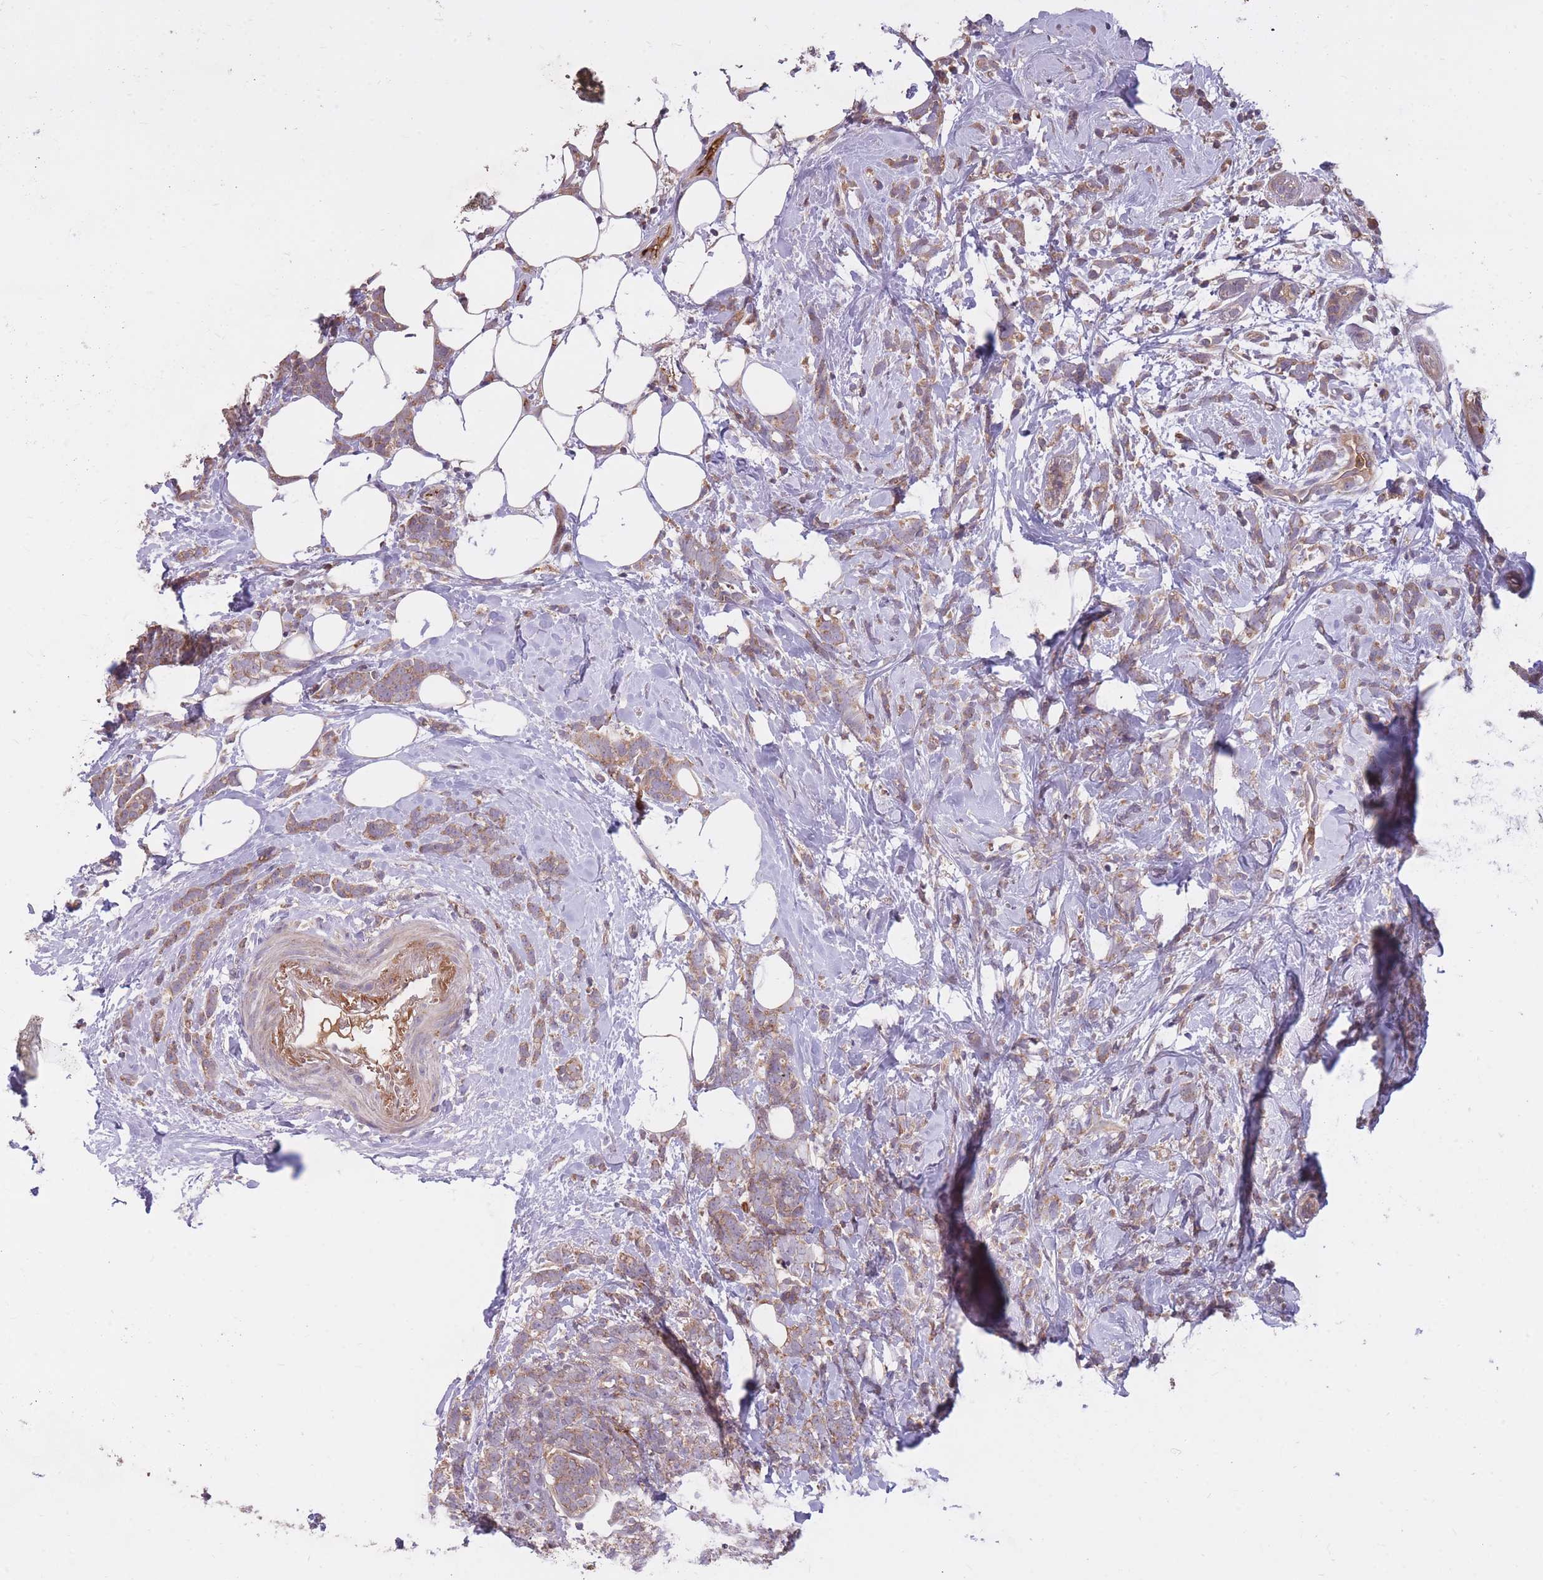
{"staining": {"intensity": "weak", "quantity": ">75%", "location": "cytoplasmic/membranous"}, "tissue": "breast cancer", "cell_type": "Tumor cells", "image_type": "cancer", "snomed": [{"axis": "morphology", "description": "Lobular carcinoma"}, {"axis": "topography", "description": "Breast"}], "caption": "This histopathology image reveals immunohistochemistry staining of breast cancer, with low weak cytoplasmic/membranous staining in about >75% of tumor cells.", "gene": "IGF2BP2", "patient": {"sex": "female", "age": 58}}